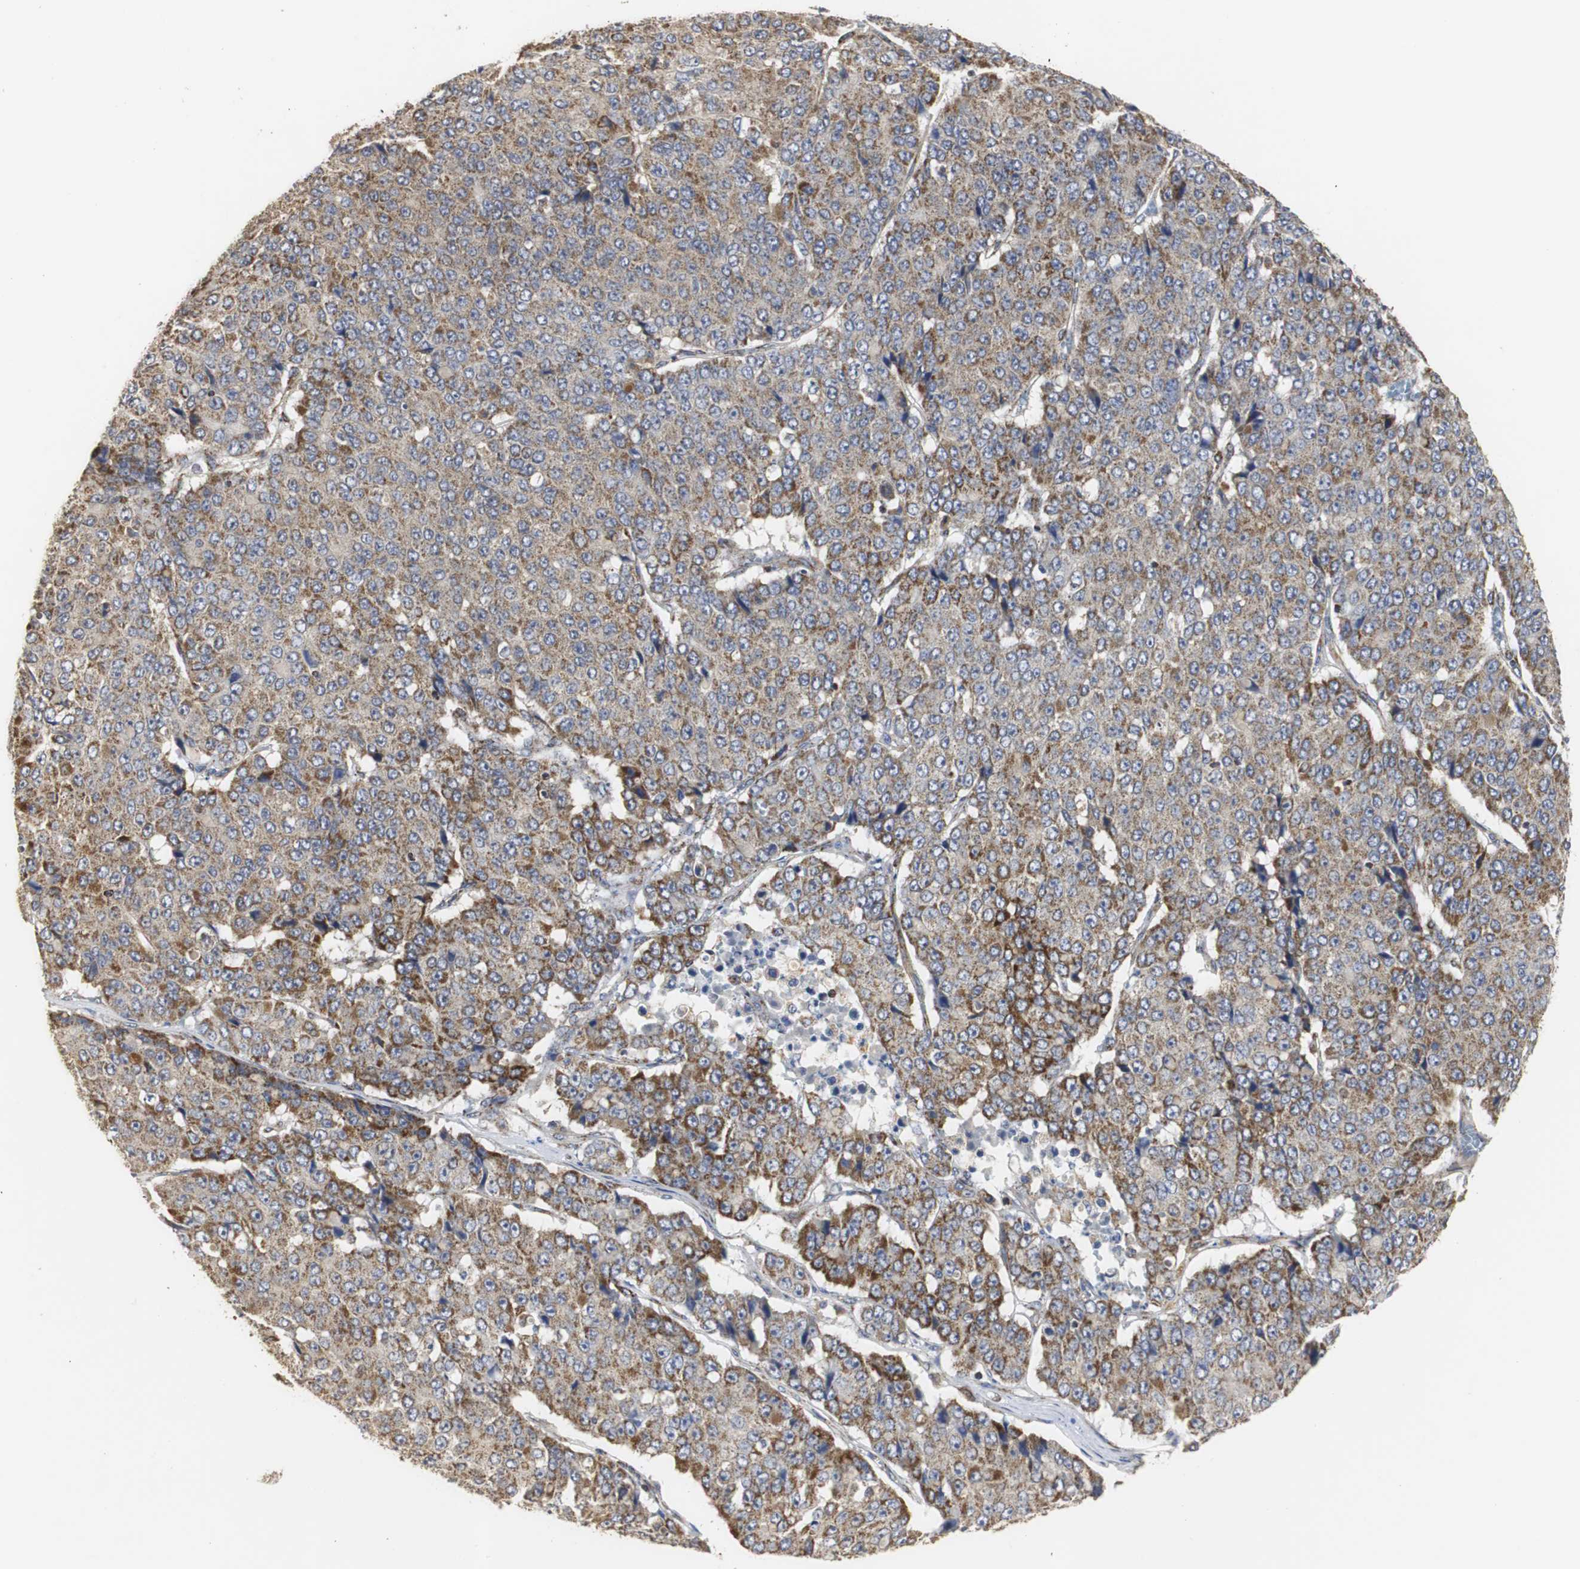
{"staining": {"intensity": "strong", "quantity": "25%-75%", "location": "cytoplasmic/membranous"}, "tissue": "pancreatic cancer", "cell_type": "Tumor cells", "image_type": "cancer", "snomed": [{"axis": "morphology", "description": "Adenocarcinoma, NOS"}, {"axis": "topography", "description": "Pancreas"}], "caption": "Adenocarcinoma (pancreatic) stained with DAB (3,3'-diaminobenzidine) immunohistochemistry exhibits high levels of strong cytoplasmic/membranous positivity in approximately 25%-75% of tumor cells. The staining was performed using DAB (3,3'-diaminobenzidine) to visualize the protein expression in brown, while the nuclei were stained in blue with hematoxylin (Magnification: 20x).", "gene": "HSD17B10", "patient": {"sex": "male", "age": 50}}